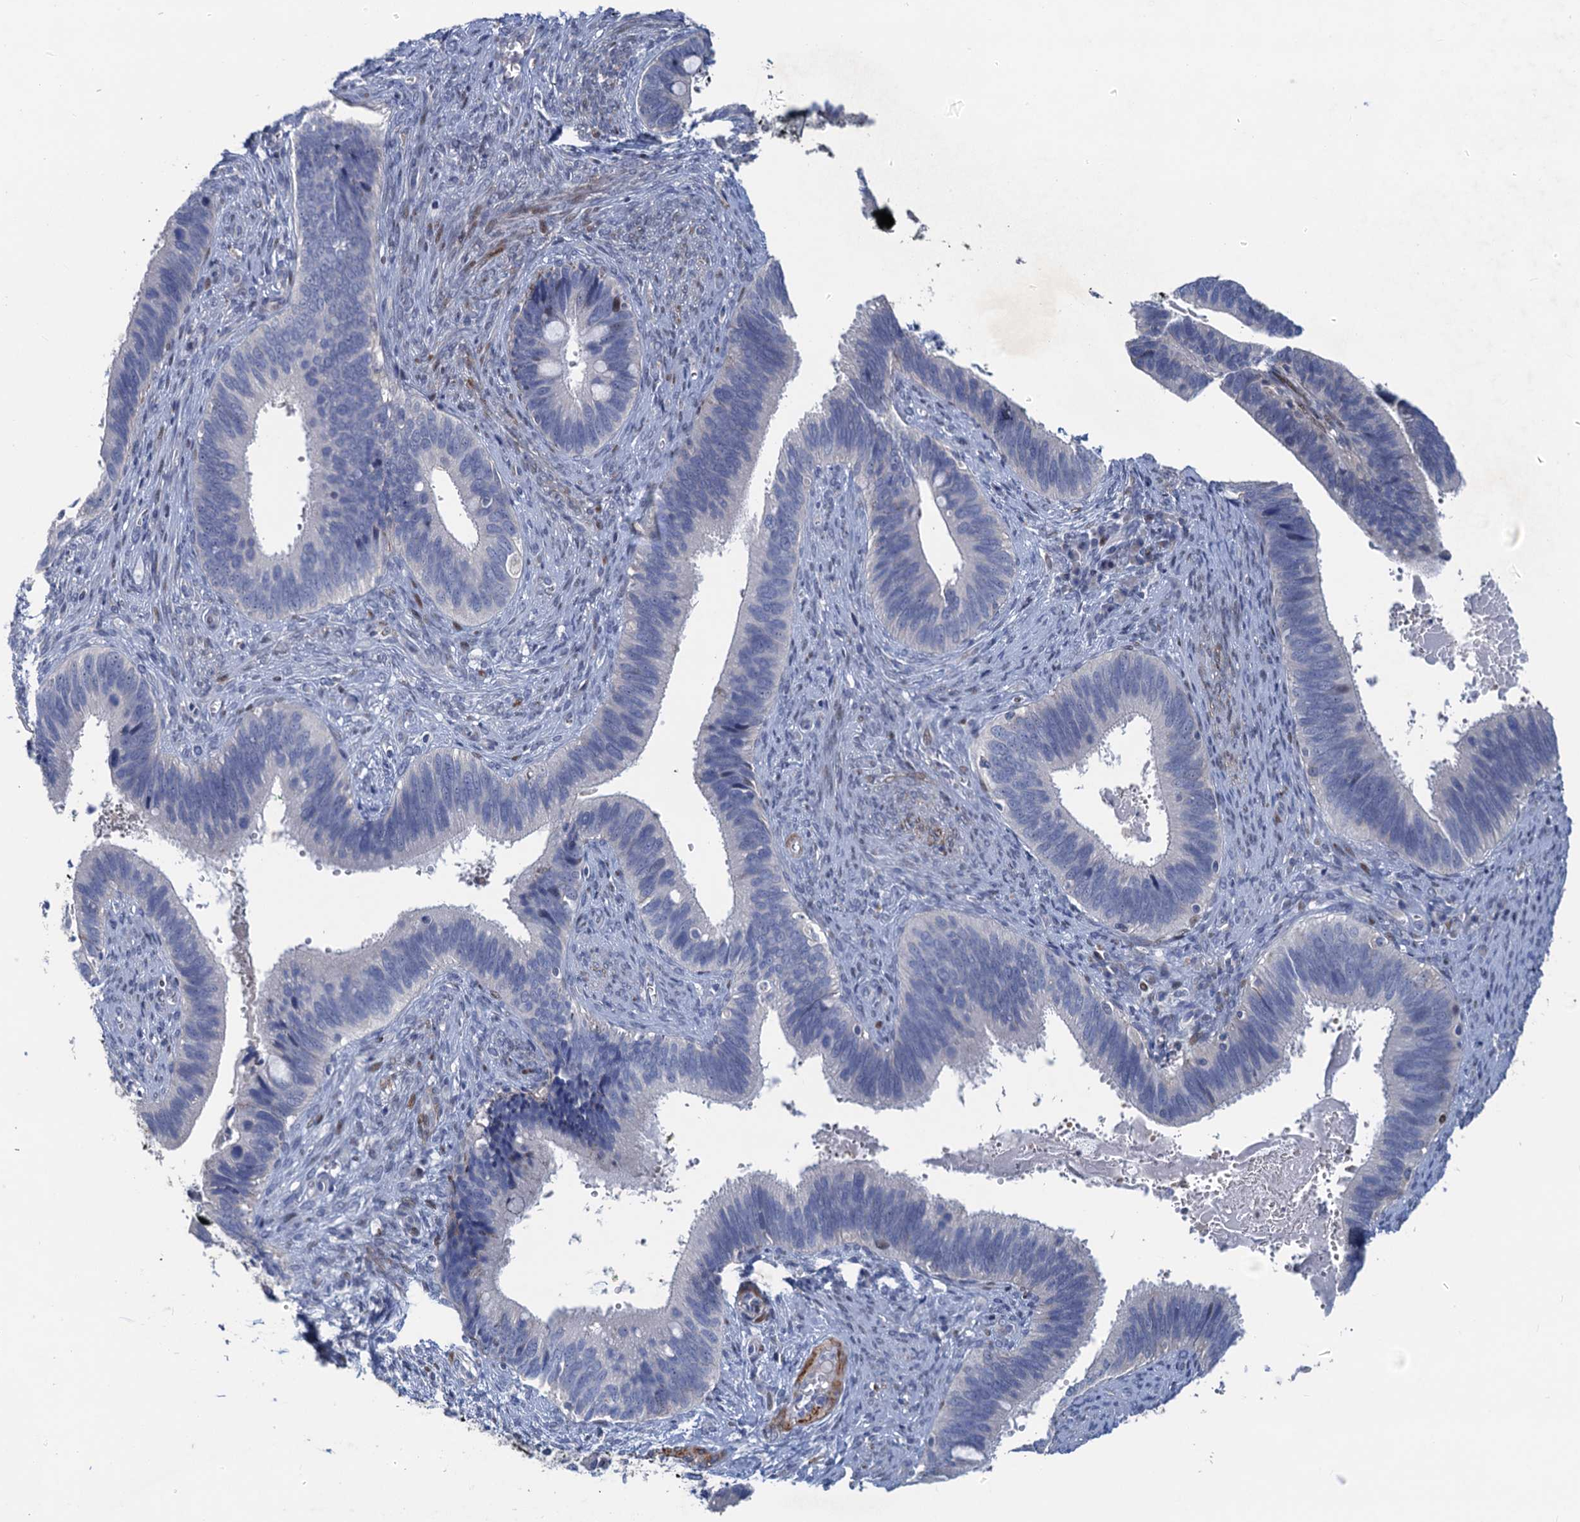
{"staining": {"intensity": "negative", "quantity": "none", "location": "none"}, "tissue": "cervical cancer", "cell_type": "Tumor cells", "image_type": "cancer", "snomed": [{"axis": "morphology", "description": "Adenocarcinoma, NOS"}, {"axis": "topography", "description": "Cervix"}], "caption": "Immunohistochemistry (IHC) of cervical cancer demonstrates no staining in tumor cells.", "gene": "ESYT3", "patient": {"sex": "female", "age": 42}}